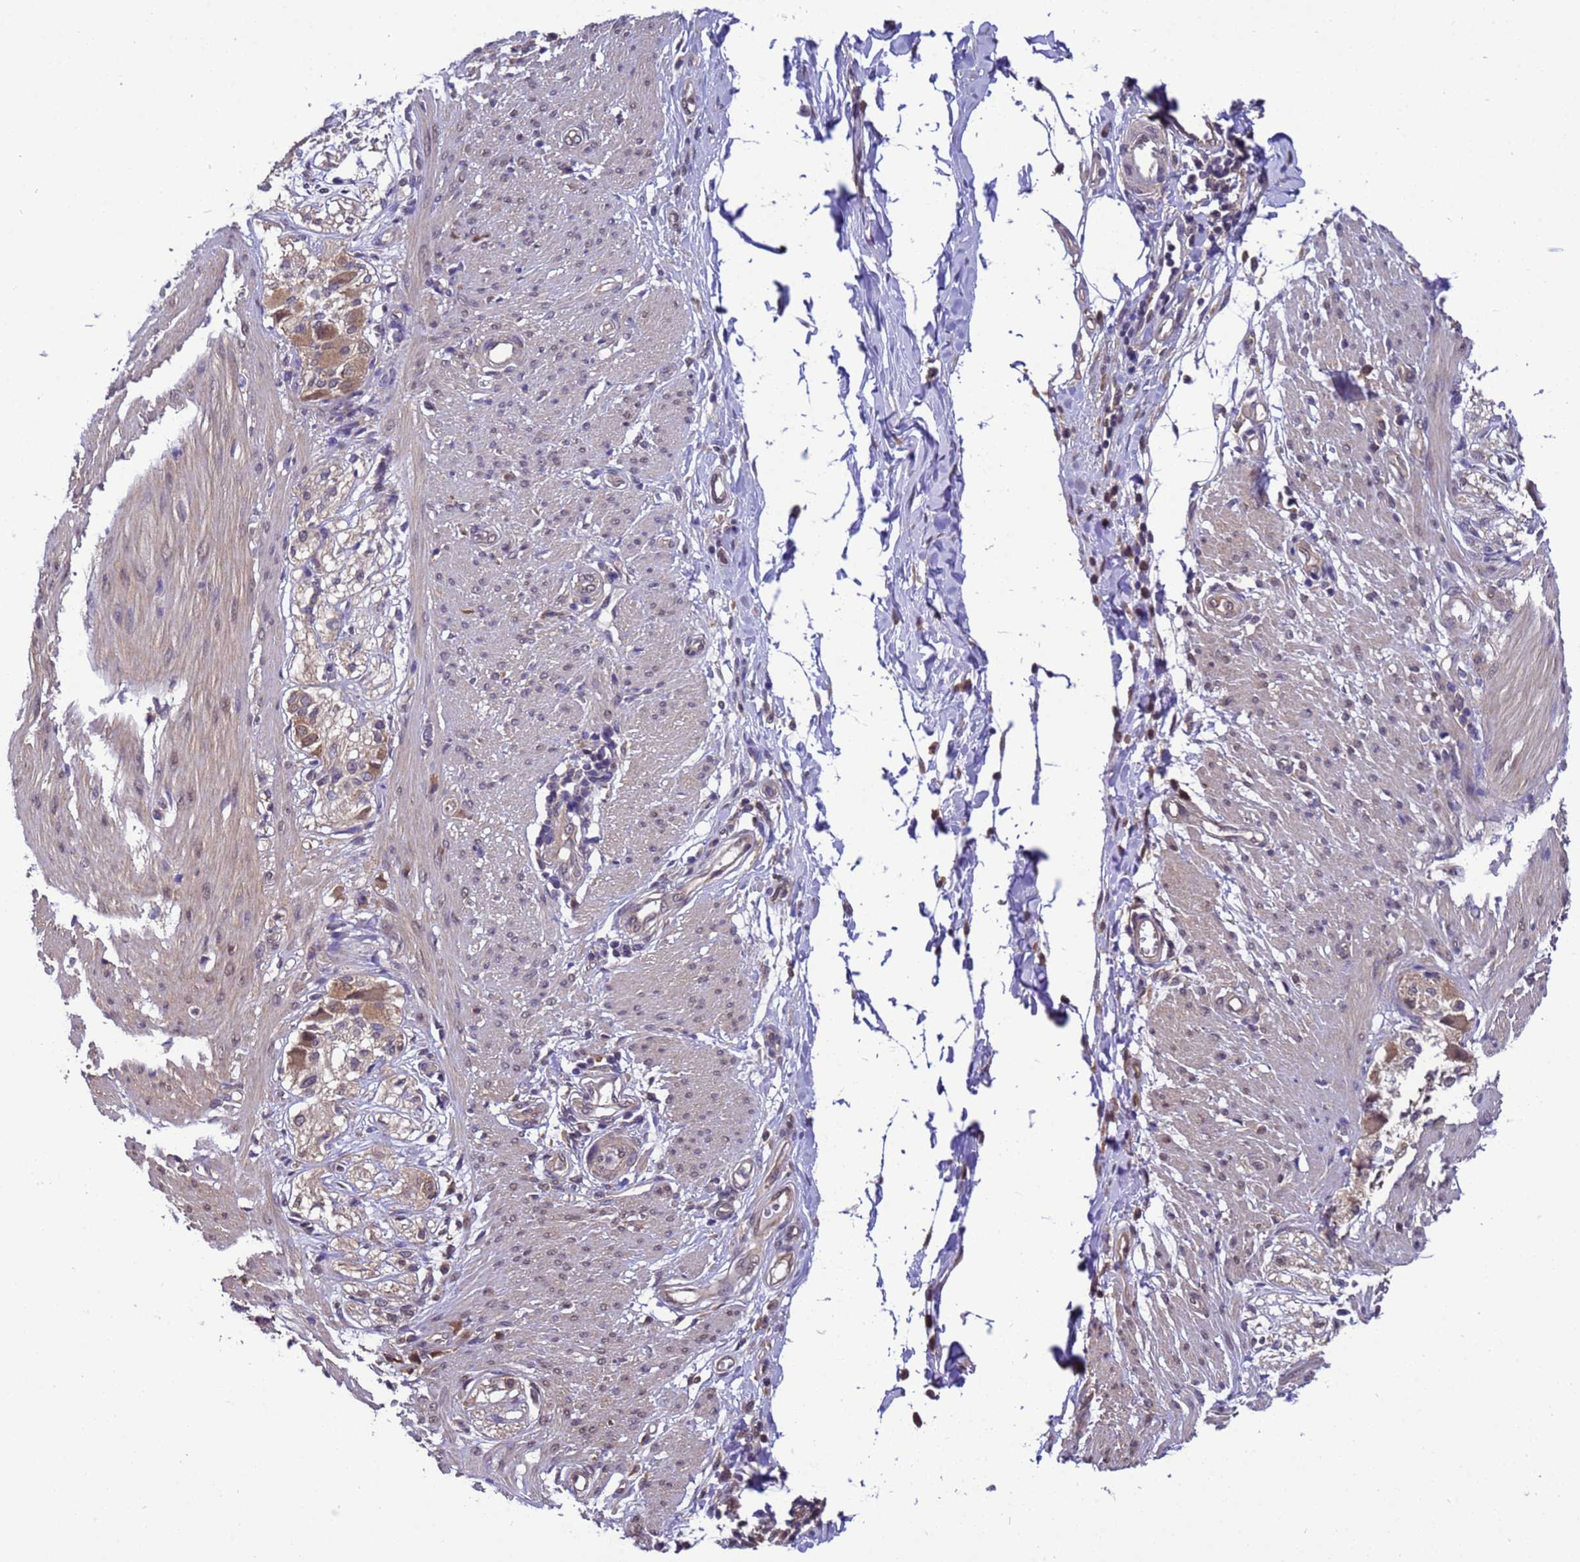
{"staining": {"intensity": "weak", "quantity": "<25%", "location": "nuclear"}, "tissue": "smooth muscle", "cell_type": "Smooth muscle cells", "image_type": "normal", "snomed": [{"axis": "morphology", "description": "Normal tissue, NOS"}, {"axis": "morphology", "description": "Adenocarcinoma, NOS"}, {"axis": "topography", "description": "Colon"}, {"axis": "topography", "description": "Peripheral nerve tissue"}], "caption": "Immunohistochemistry (IHC) of unremarkable smooth muscle displays no positivity in smooth muscle cells. Nuclei are stained in blue.", "gene": "ZFP69B", "patient": {"sex": "male", "age": 14}}